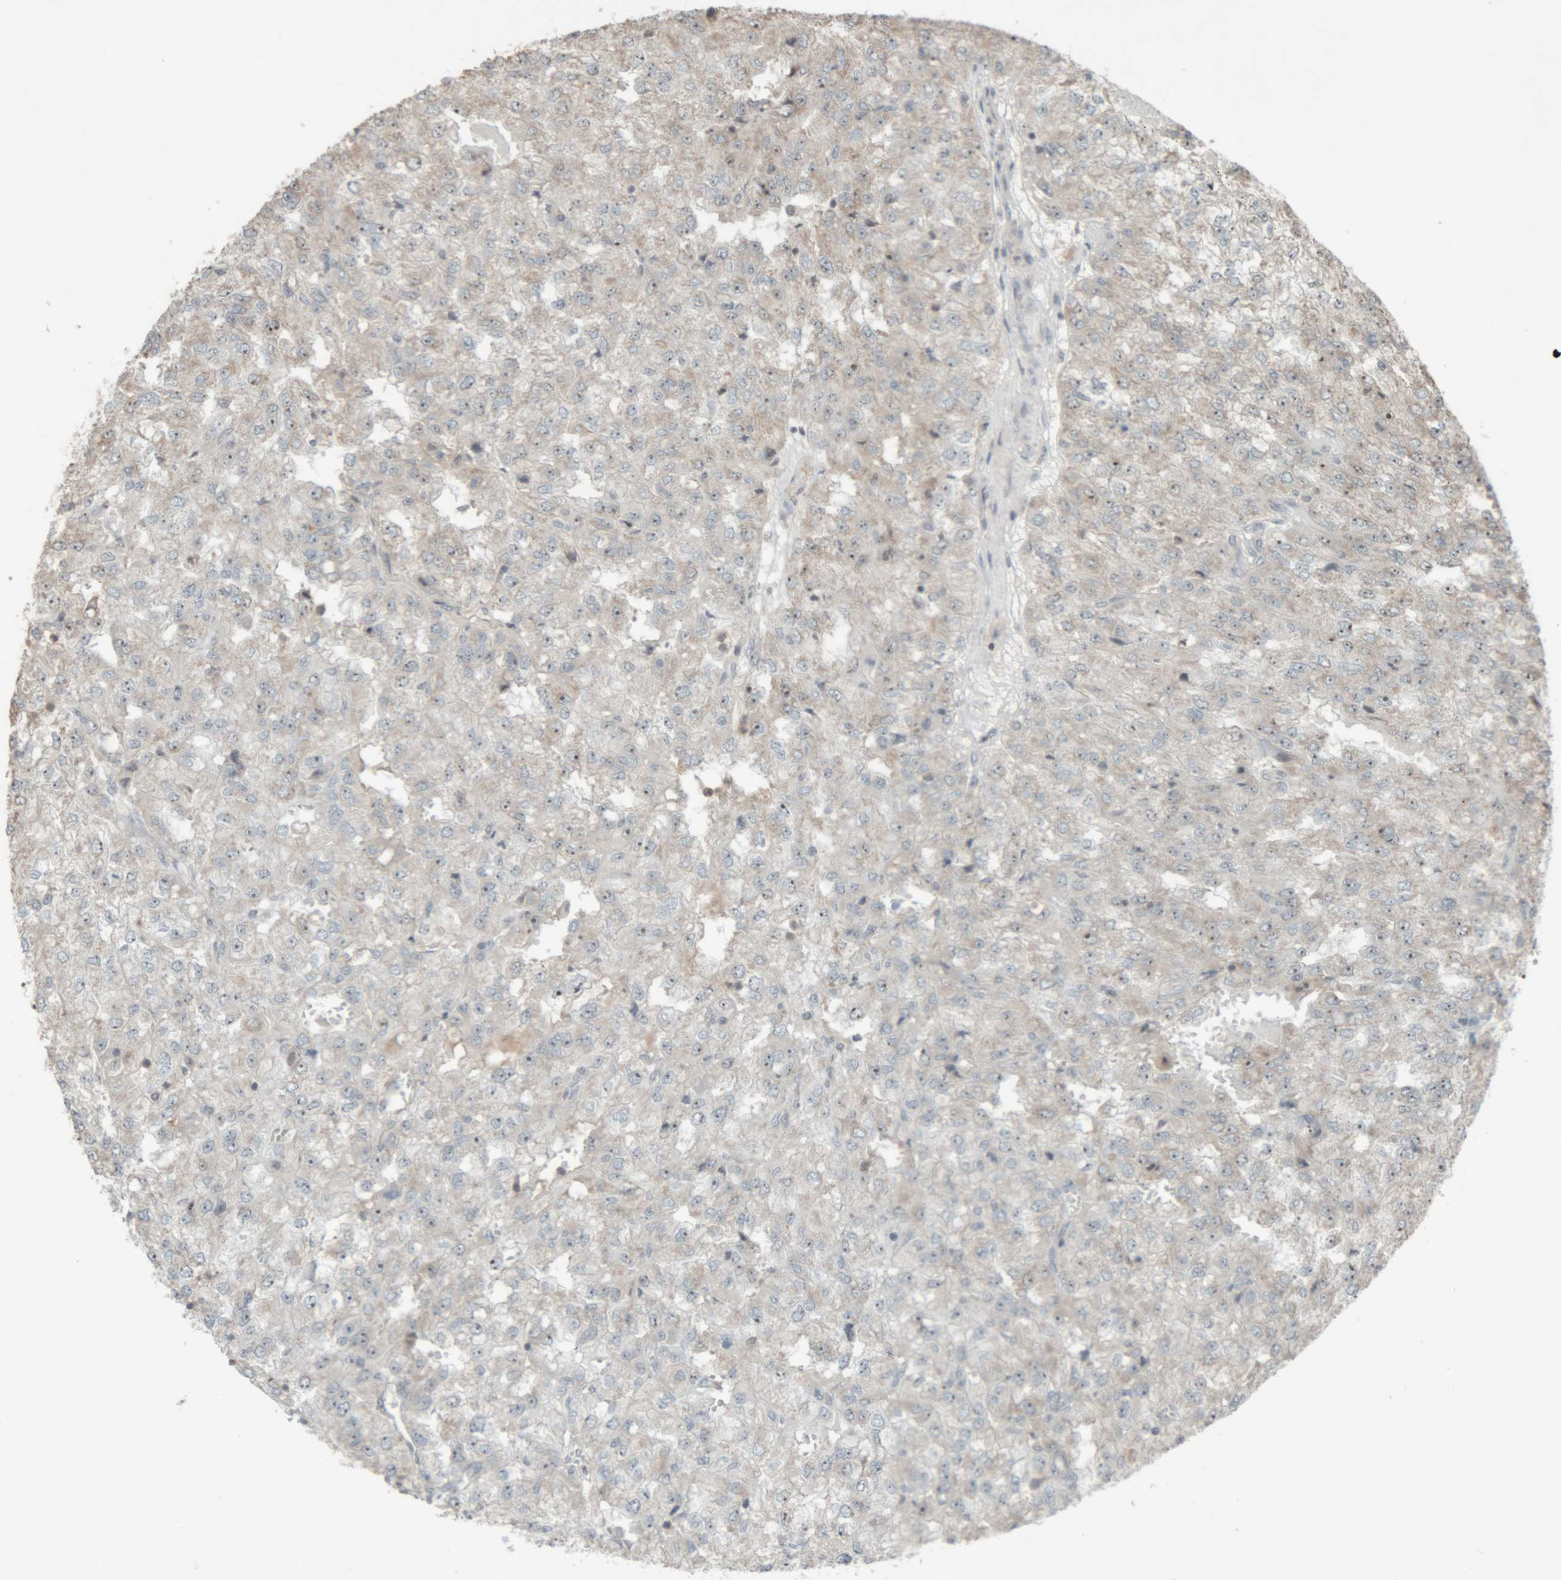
{"staining": {"intensity": "negative", "quantity": "none", "location": "none"}, "tissue": "renal cancer", "cell_type": "Tumor cells", "image_type": "cancer", "snomed": [{"axis": "morphology", "description": "Adenocarcinoma, NOS"}, {"axis": "topography", "description": "Kidney"}], "caption": "This is an IHC histopathology image of renal cancer (adenocarcinoma). There is no positivity in tumor cells.", "gene": "RPF1", "patient": {"sex": "female", "age": 54}}